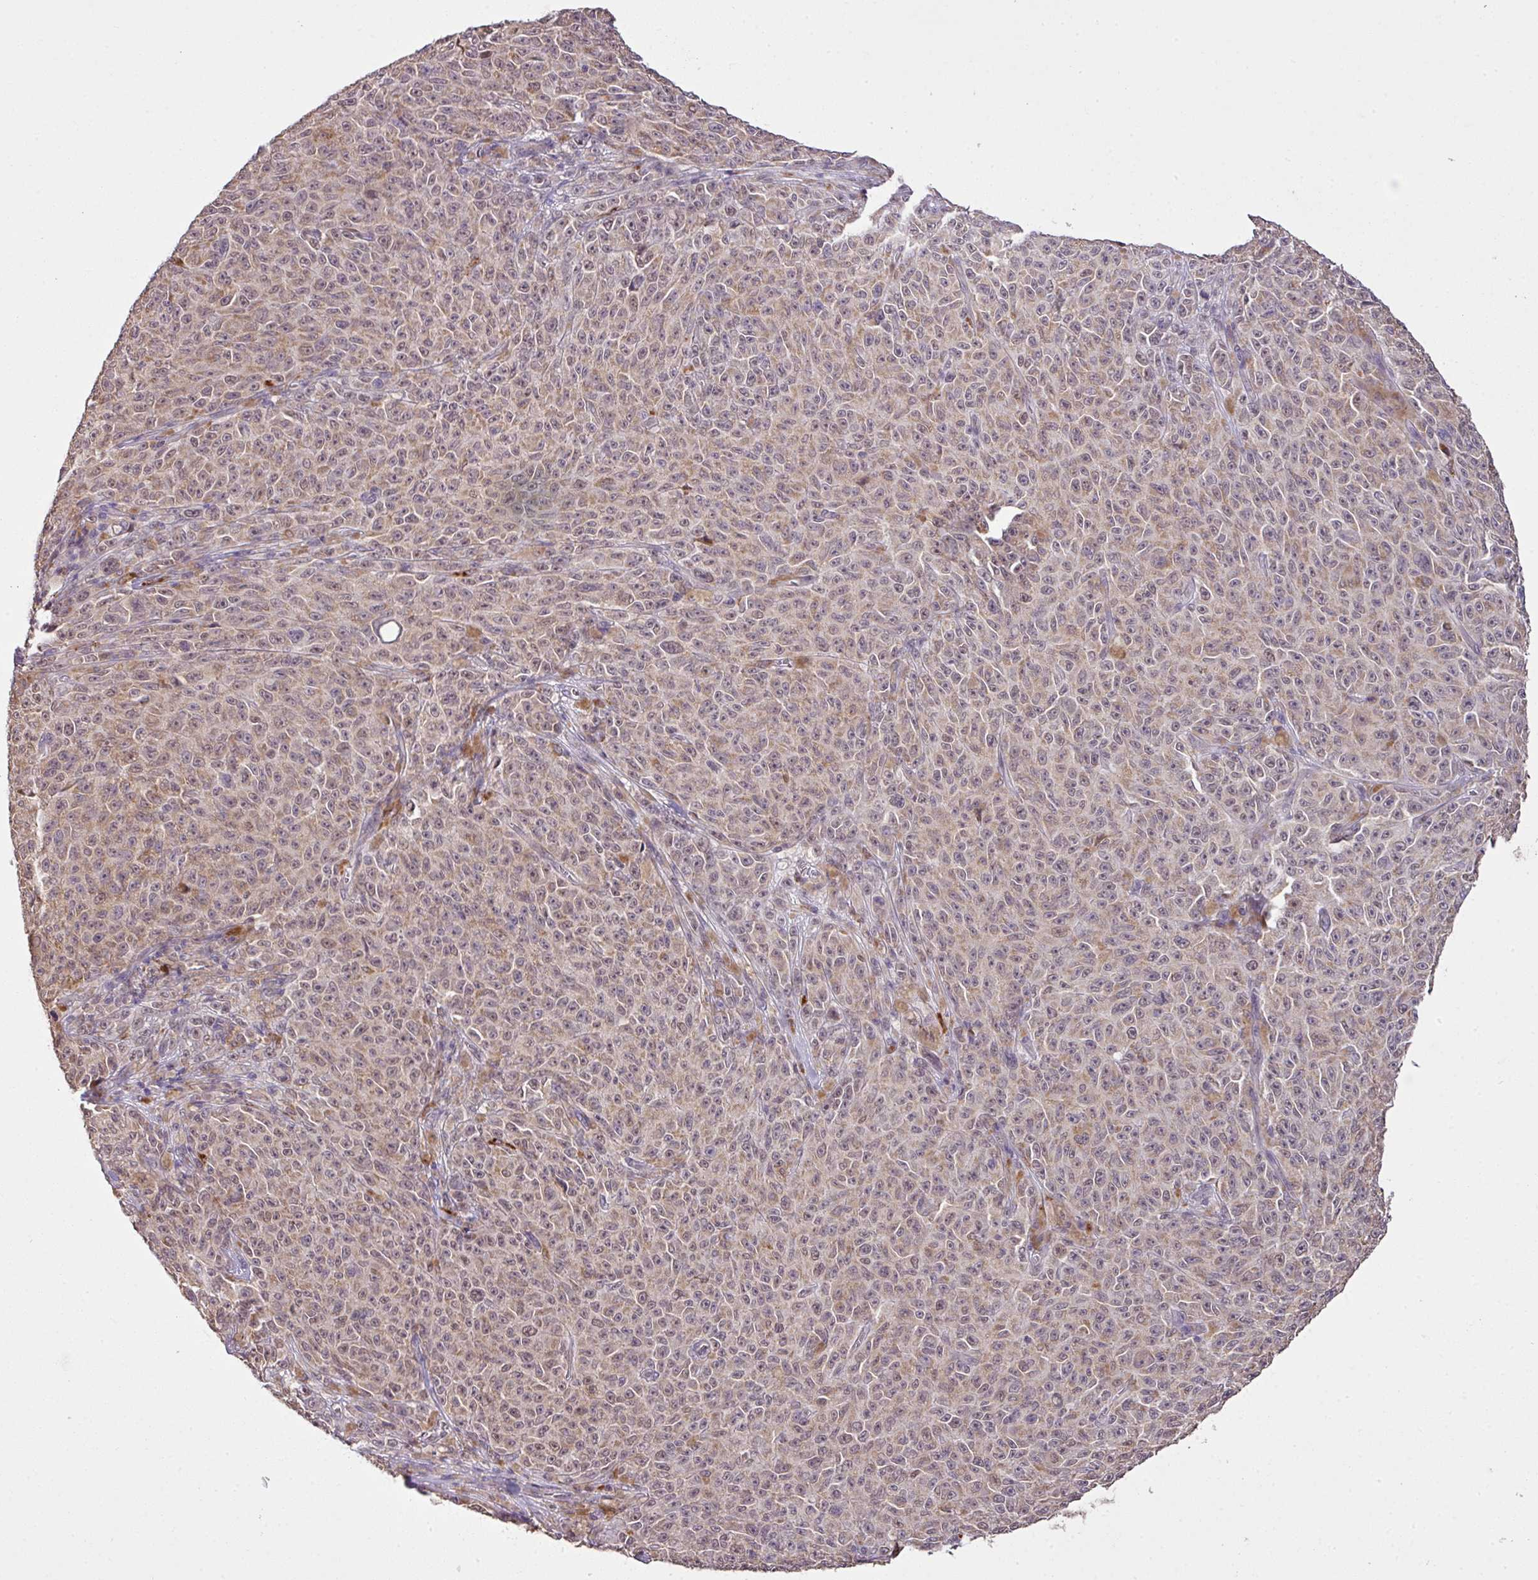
{"staining": {"intensity": "weak", "quantity": ">75%", "location": "cytoplasmic/membranous,nuclear"}, "tissue": "melanoma", "cell_type": "Tumor cells", "image_type": "cancer", "snomed": [{"axis": "morphology", "description": "Malignant melanoma, NOS"}, {"axis": "topography", "description": "Skin"}], "caption": "A low amount of weak cytoplasmic/membranous and nuclear expression is identified in approximately >75% of tumor cells in malignant melanoma tissue.", "gene": "SMCO4", "patient": {"sex": "female", "age": 82}}